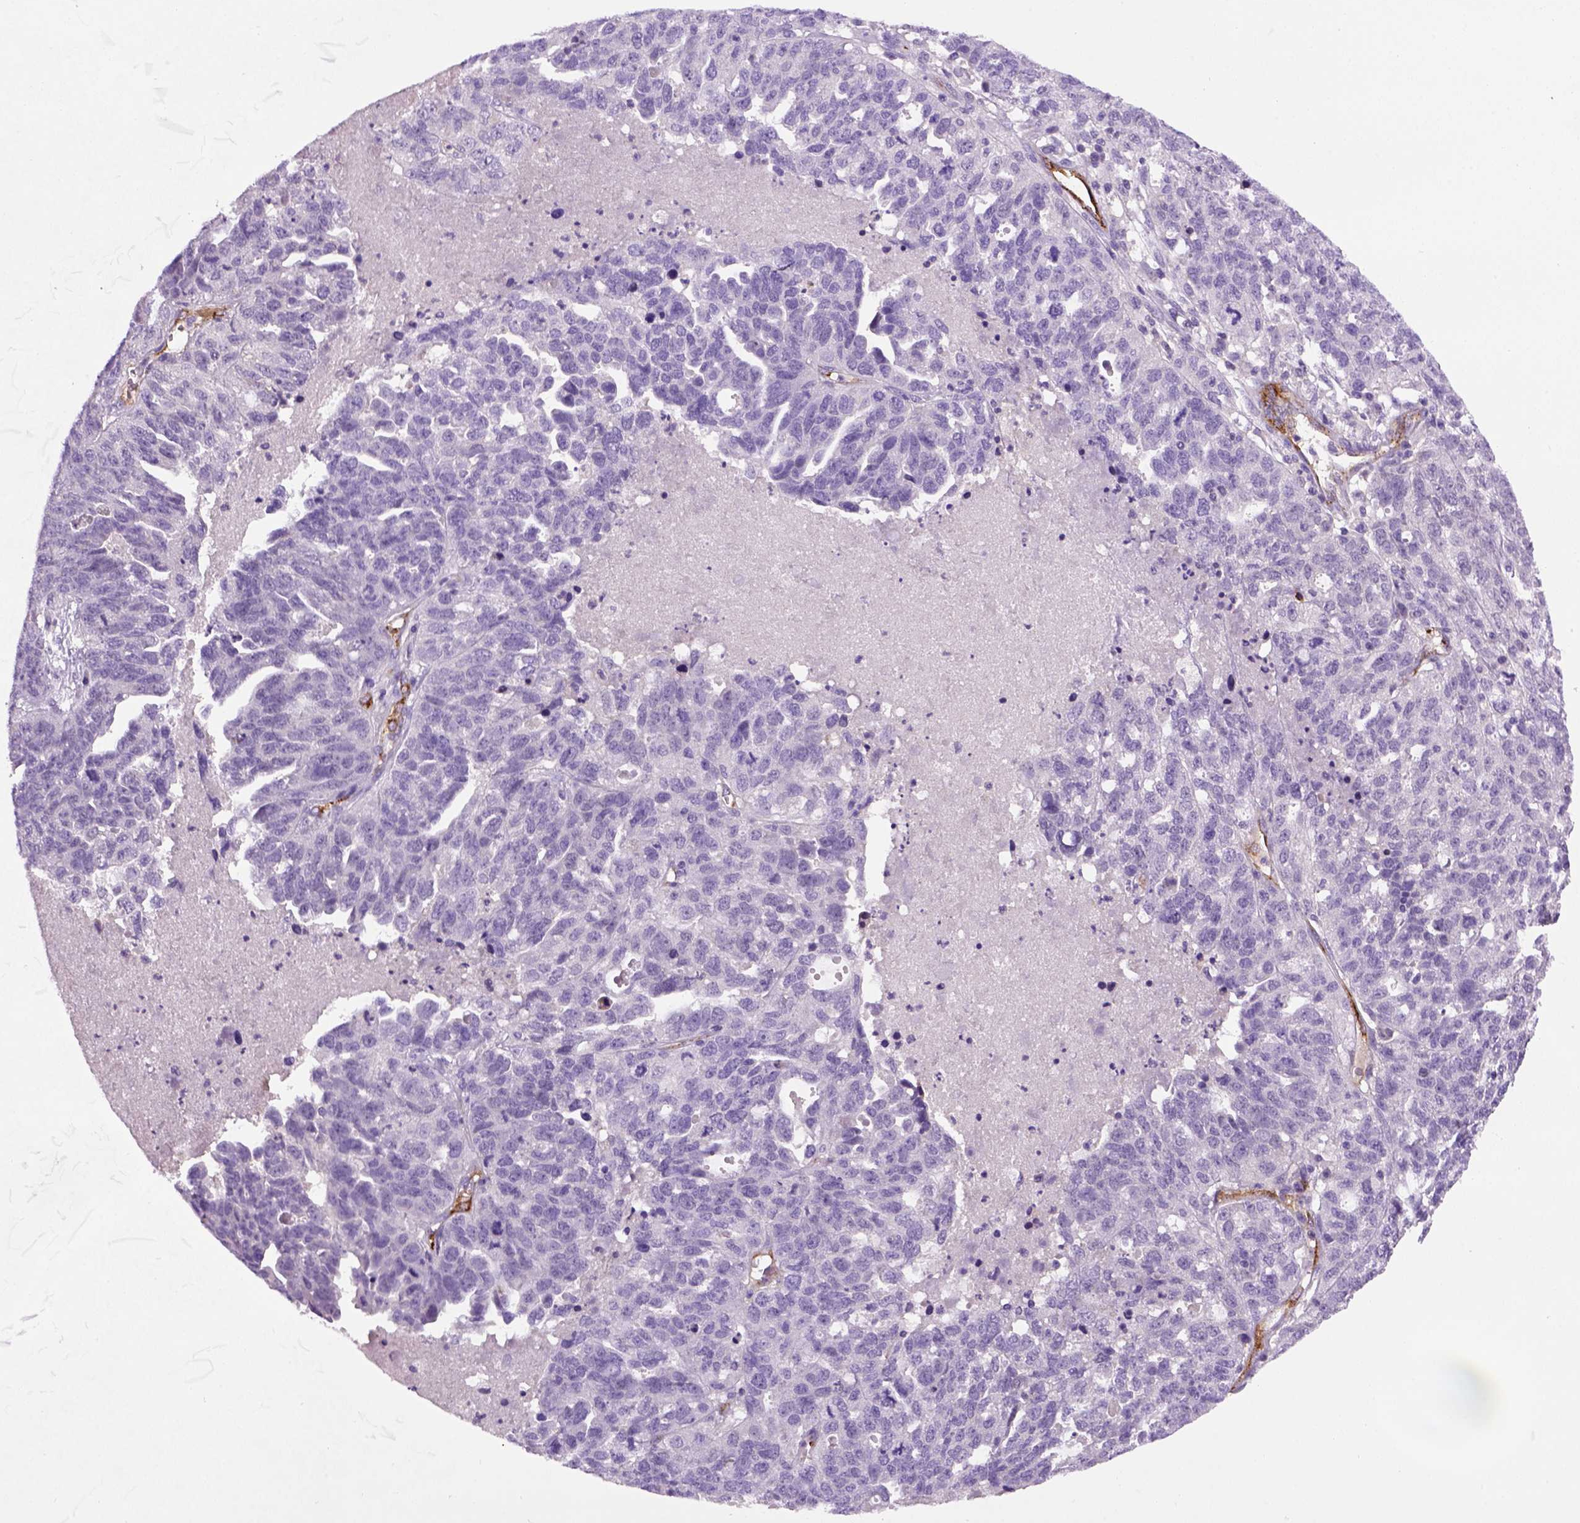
{"staining": {"intensity": "negative", "quantity": "none", "location": "none"}, "tissue": "ovarian cancer", "cell_type": "Tumor cells", "image_type": "cancer", "snomed": [{"axis": "morphology", "description": "Cystadenocarcinoma, serous, NOS"}, {"axis": "topography", "description": "Ovary"}], "caption": "High power microscopy image of an immunohistochemistry (IHC) histopathology image of ovarian cancer, revealing no significant staining in tumor cells.", "gene": "VWF", "patient": {"sex": "female", "age": 71}}